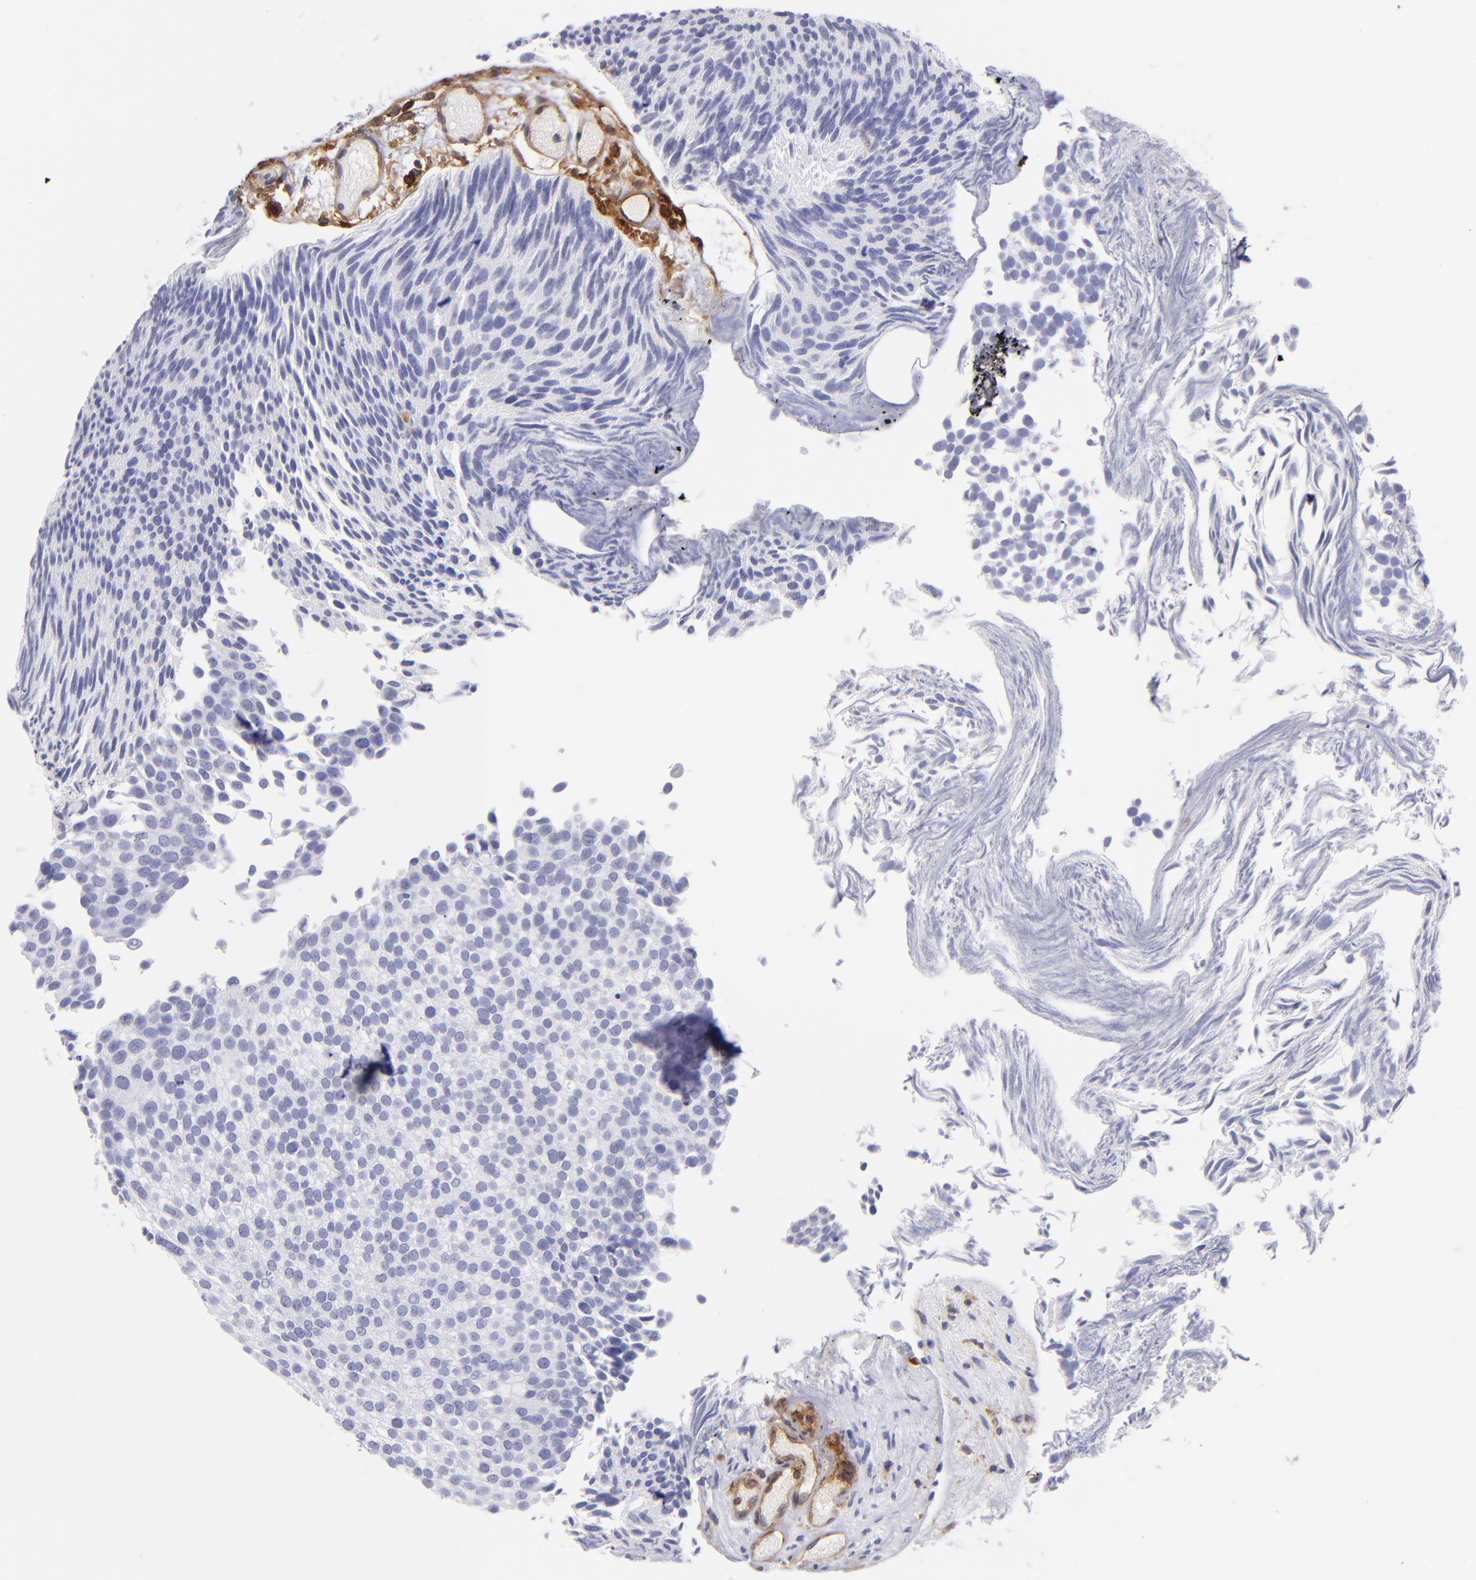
{"staining": {"intensity": "negative", "quantity": "none", "location": "none"}, "tissue": "urothelial cancer", "cell_type": "Tumor cells", "image_type": "cancer", "snomed": [{"axis": "morphology", "description": "Urothelial carcinoma, Low grade"}, {"axis": "topography", "description": "Urinary bladder"}], "caption": "A high-resolution micrograph shows immunohistochemistry staining of low-grade urothelial carcinoma, which exhibits no significant positivity in tumor cells. (DAB (3,3'-diaminobenzidine) IHC with hematoxylin counter stain).", "gene": "ENTPD1", "patient": {"sex": "male", "age": 84}}